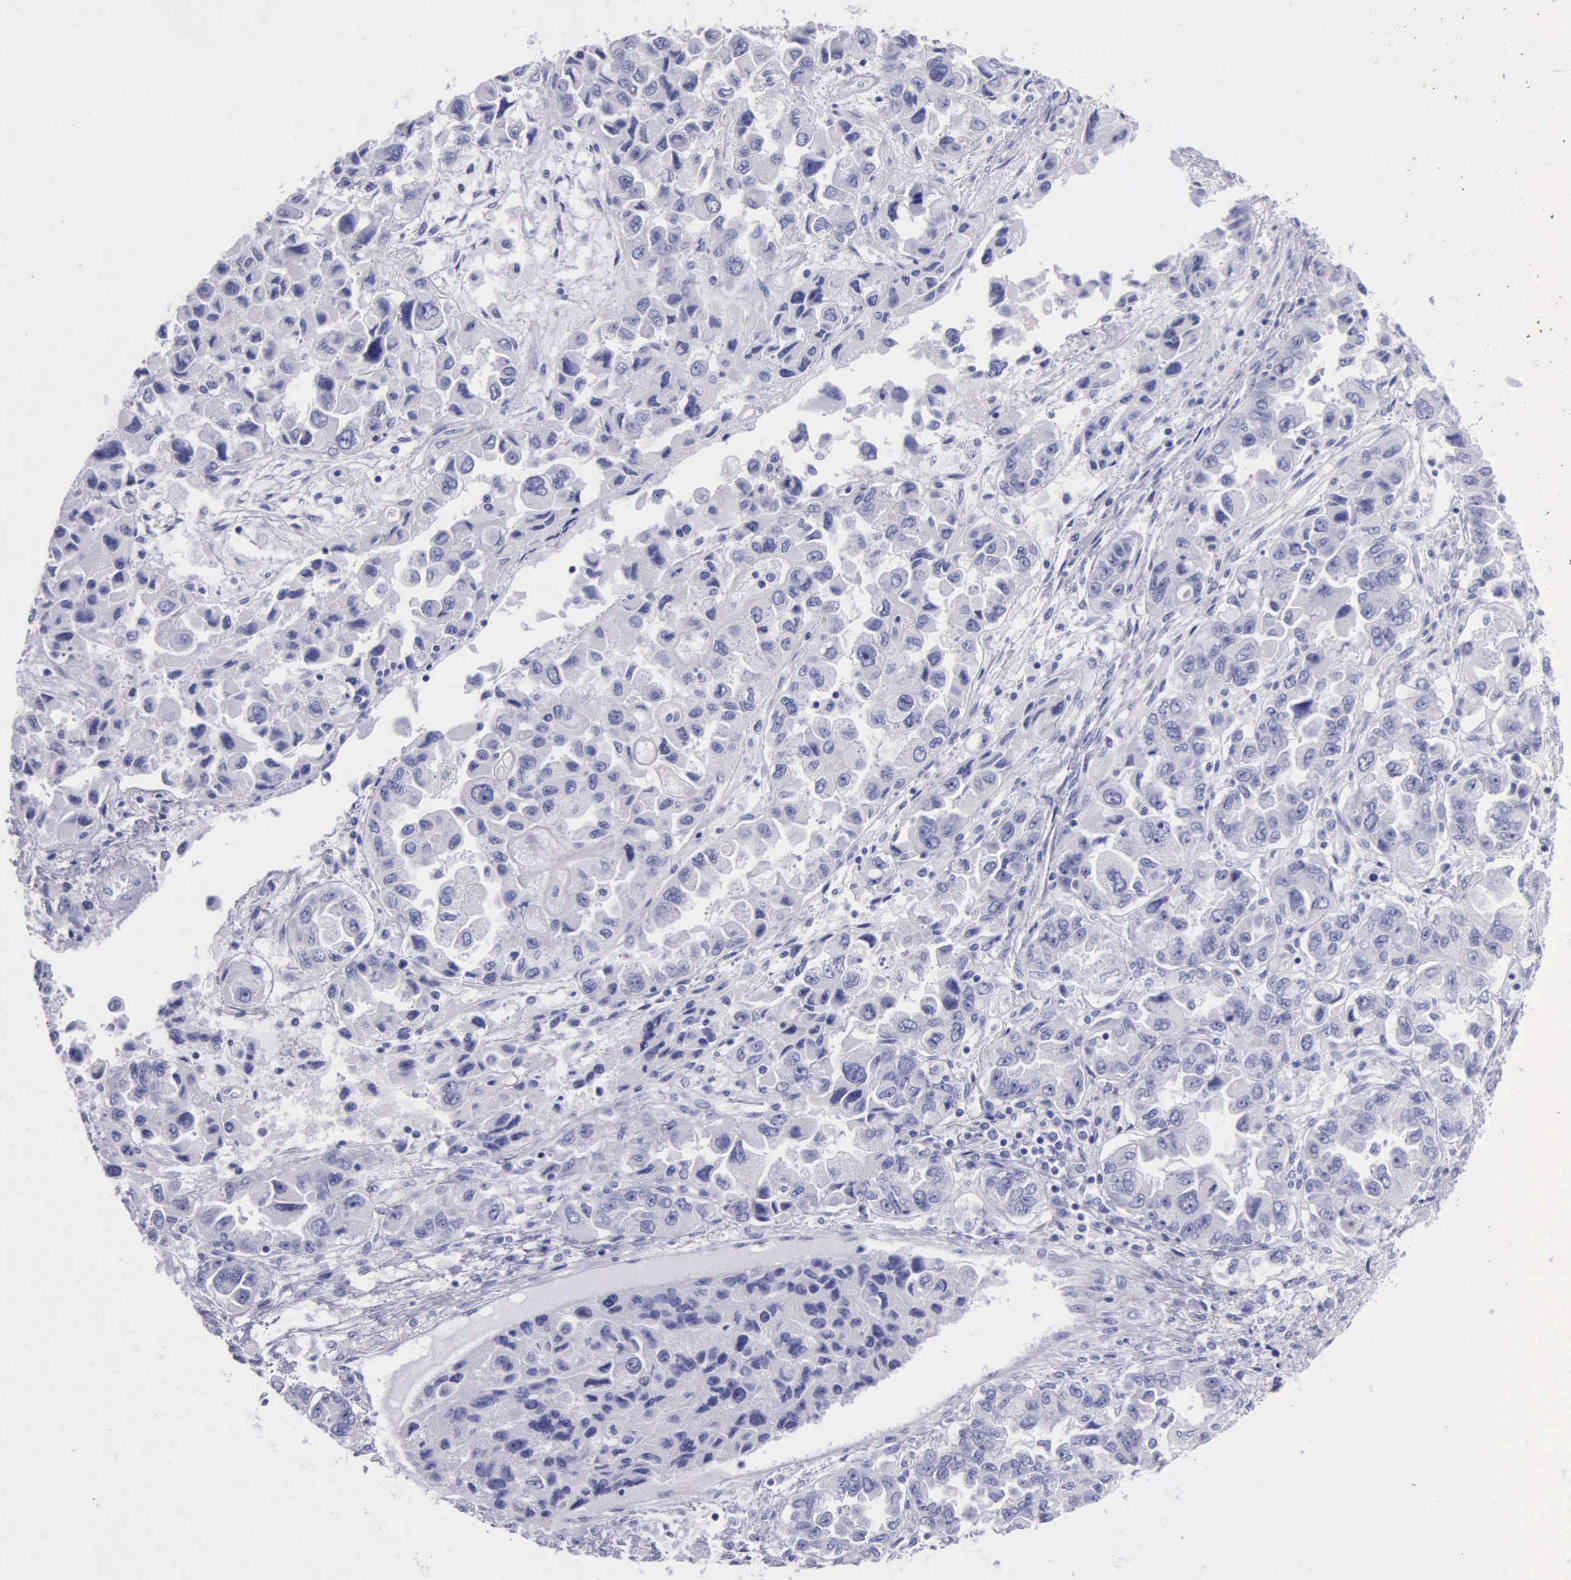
{"staining": {"intensity": "negative", "quantity": "none", "location": "none"}, "tissue": "ovarian cancer", "cell_type": "Tumor cells", "image_type": "cancer", "snomed": [{"axis": "morphology", "description": "Cystadenocarcinoma, serous, NOS"}, {"axis": "topography", "description": "Ovary"}], "caption": "Histopathology image shows no significant protein positivity in tumor cells of serous cystadenocarcinoma (ovarian).", "gene": "KLK3", "patient": {"sex": "female", "age": 84}}